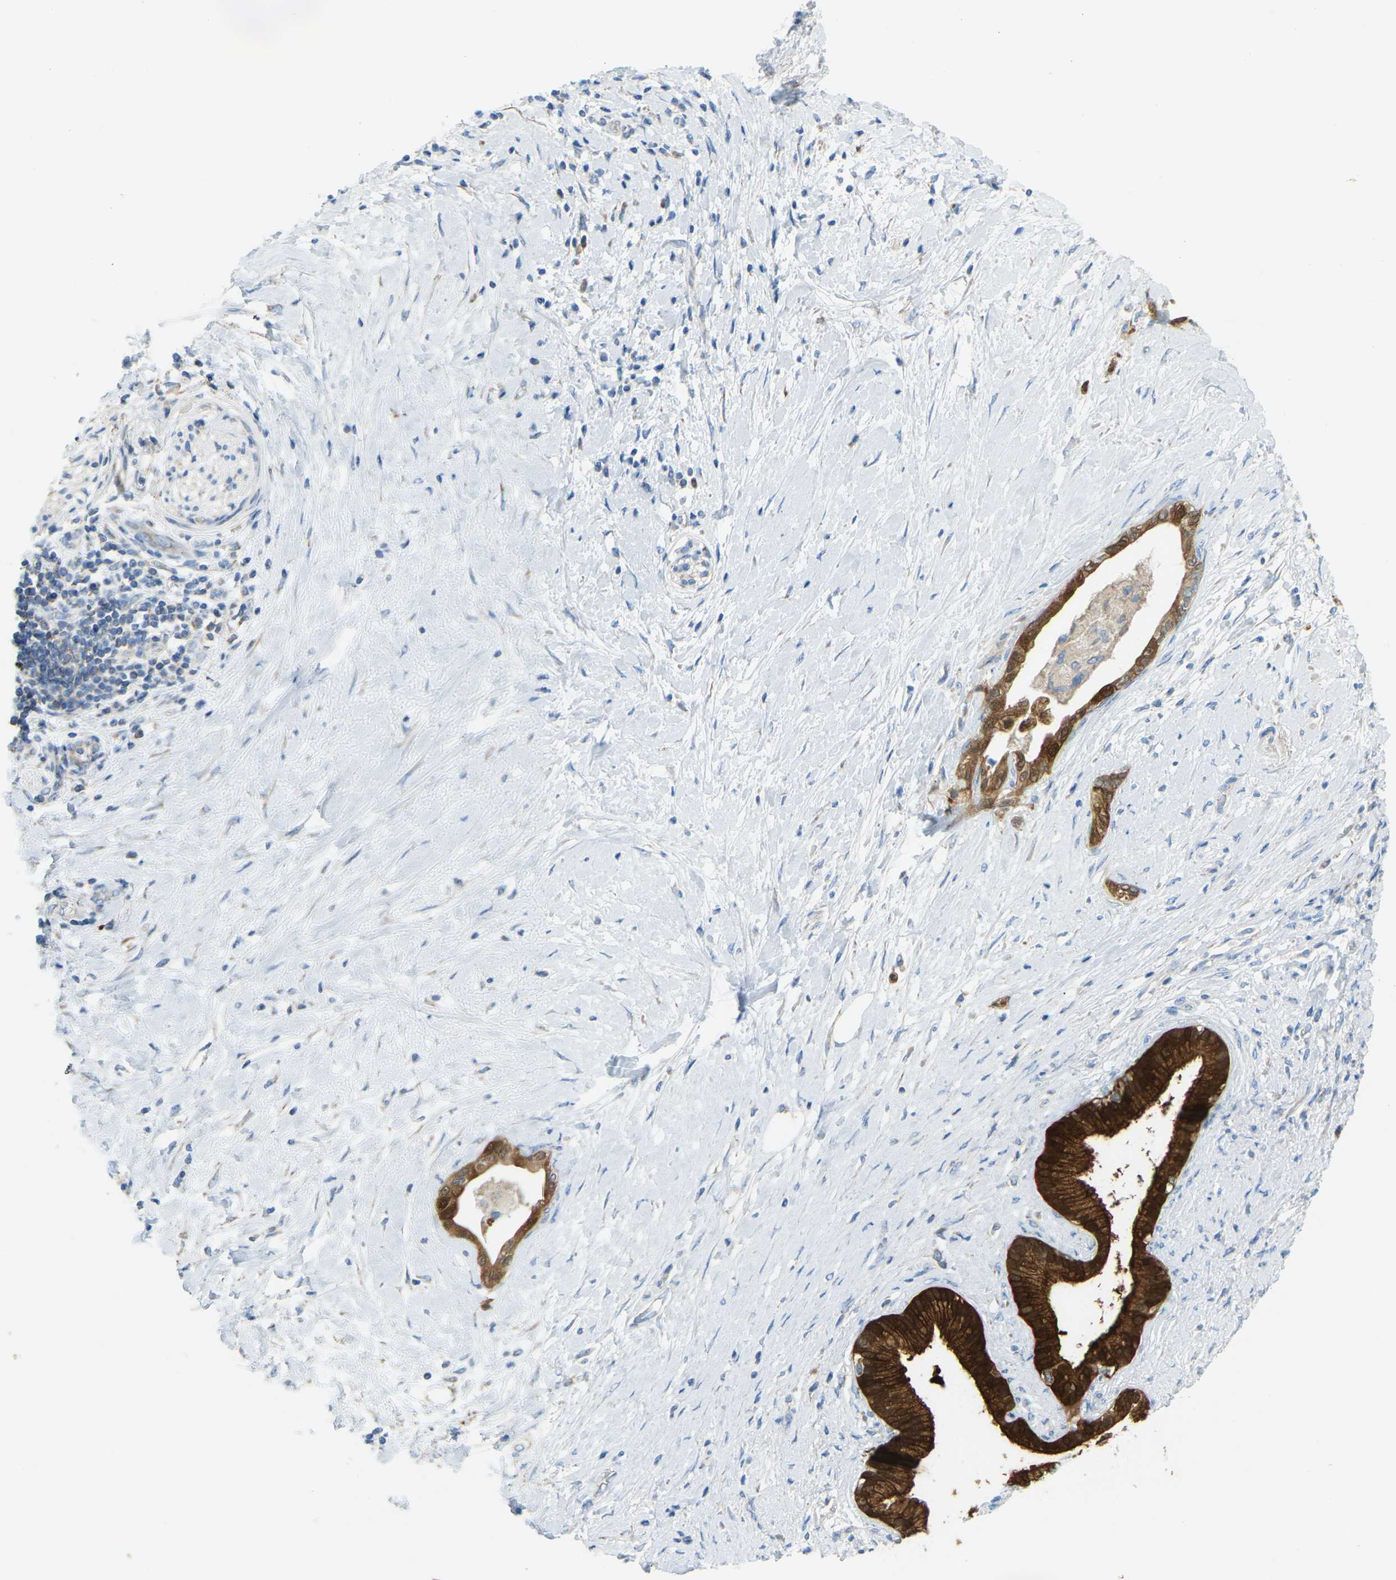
{"staining": {"intensity": "strong", "quantity": ">75%", "location": "cytoplasmic/membranous,nuclear"}, "tissue": "pancreatic cancer", "cell_type": "Tumor cells", "image_type": "cancer", "snomed": [{"axis": "morphology", "description": "Adenocarcinoma, NOS"}, {"axis": "topography", "description": "Pancreas"}], "caption": "Protein expression analysis of human pancreatic cancer (adenocarcinoma) reveals strong cytoplasmic/membranous and nuclear positivity in about >75% of tumor cells.", "gene": "GDA", "patient": {"sex": "female", "age": 60}}